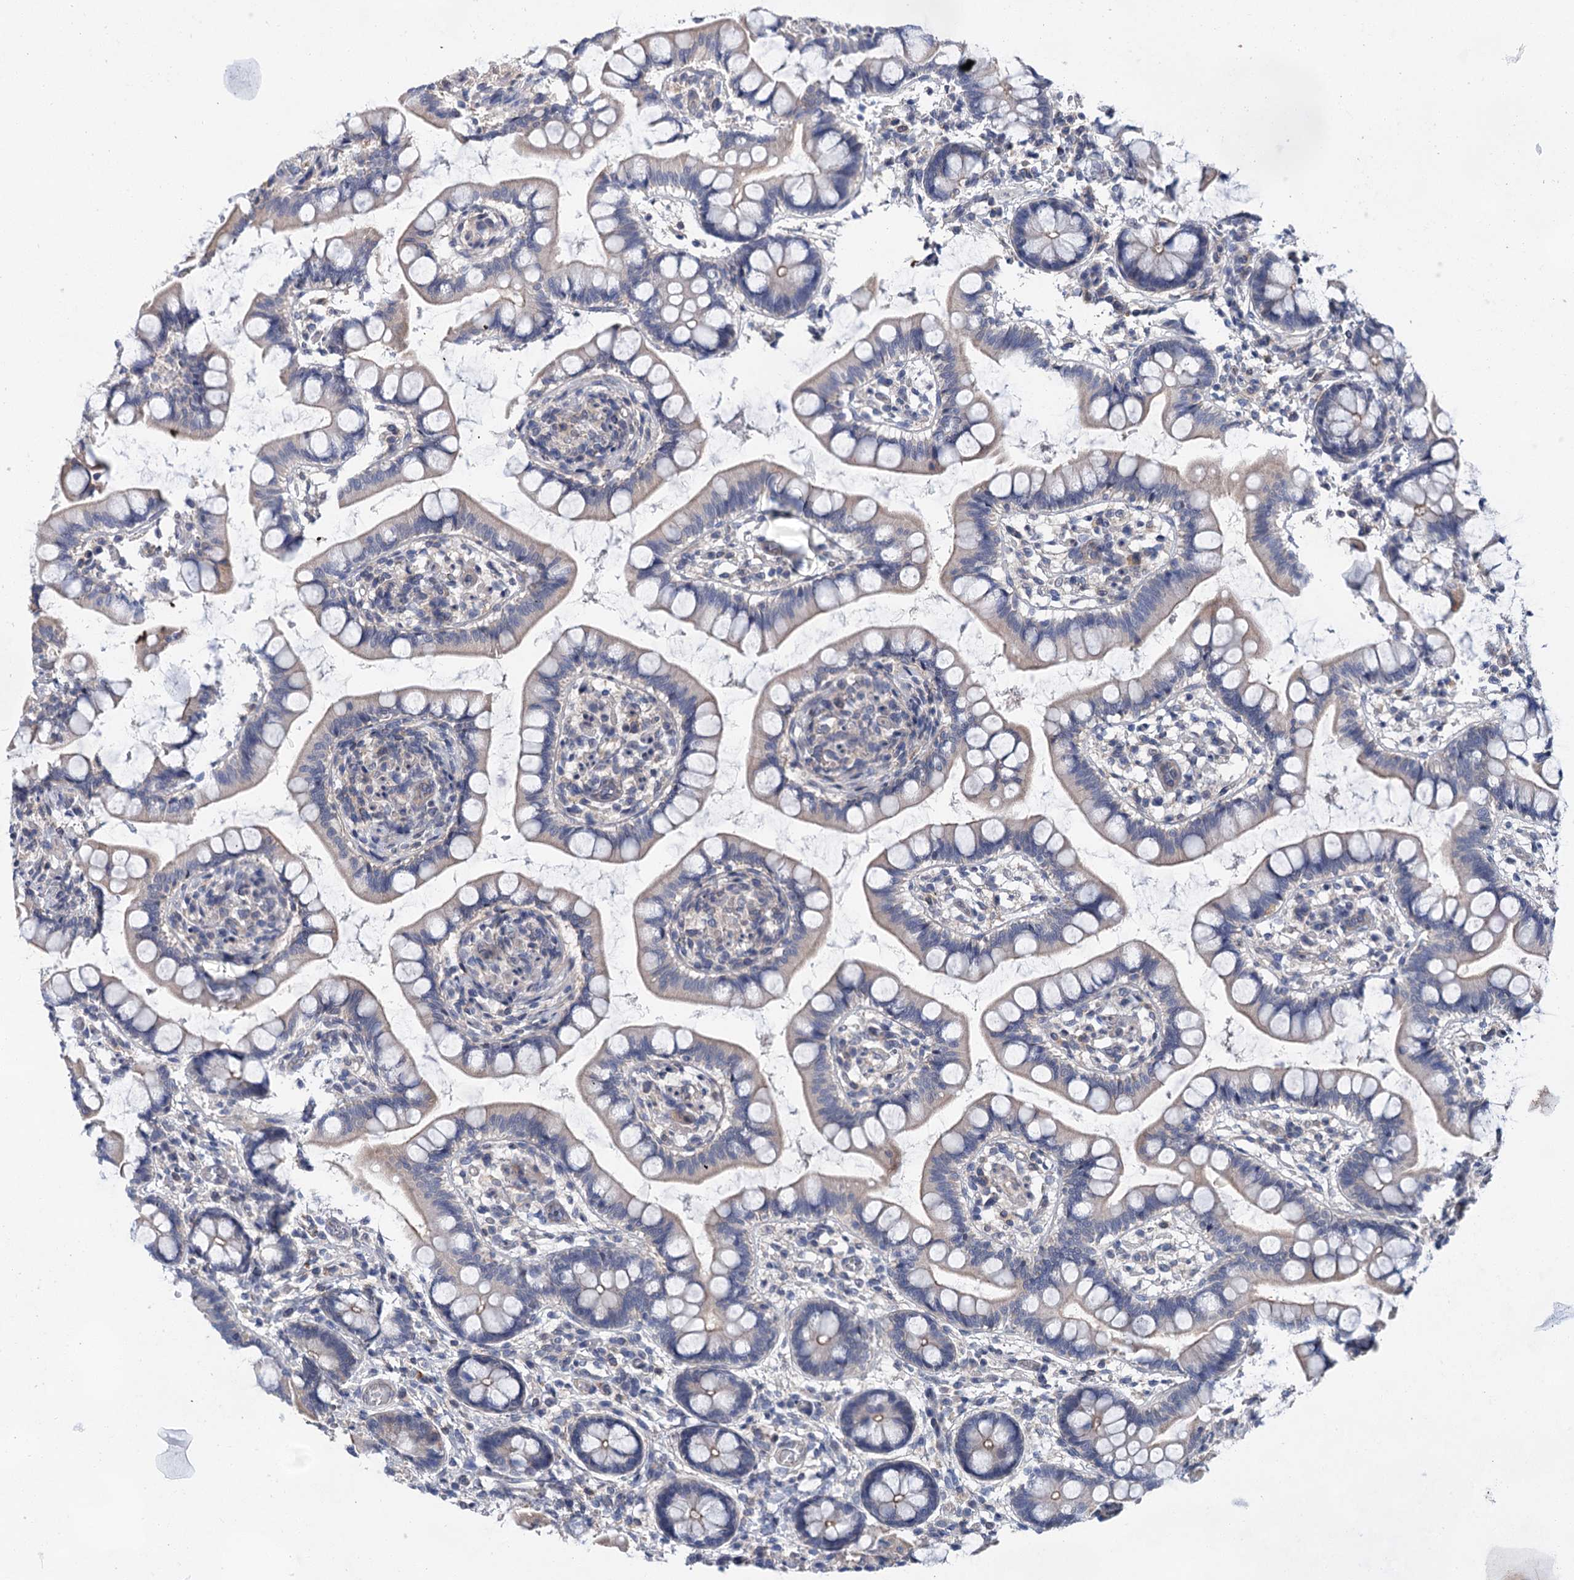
{"staining": {"intensity": "weak", "quantity": "<25%", "location": "cytoplasmic/membranous"}, "tissue": "small intestine", "cell_type": "Glandular cells", "image_type": "normal", "snomed": [{"axis": "morphology", "description": "Normal tissue, NOS"}, {"axis": "topography", "description": "Small intestine"}], "caption": "Immunohistochemical staining of unremarkable human small intestine displays no significant staining in glandular cells.", "gene": "MORN3", "patient": {"sex": "male", "age": 52}}